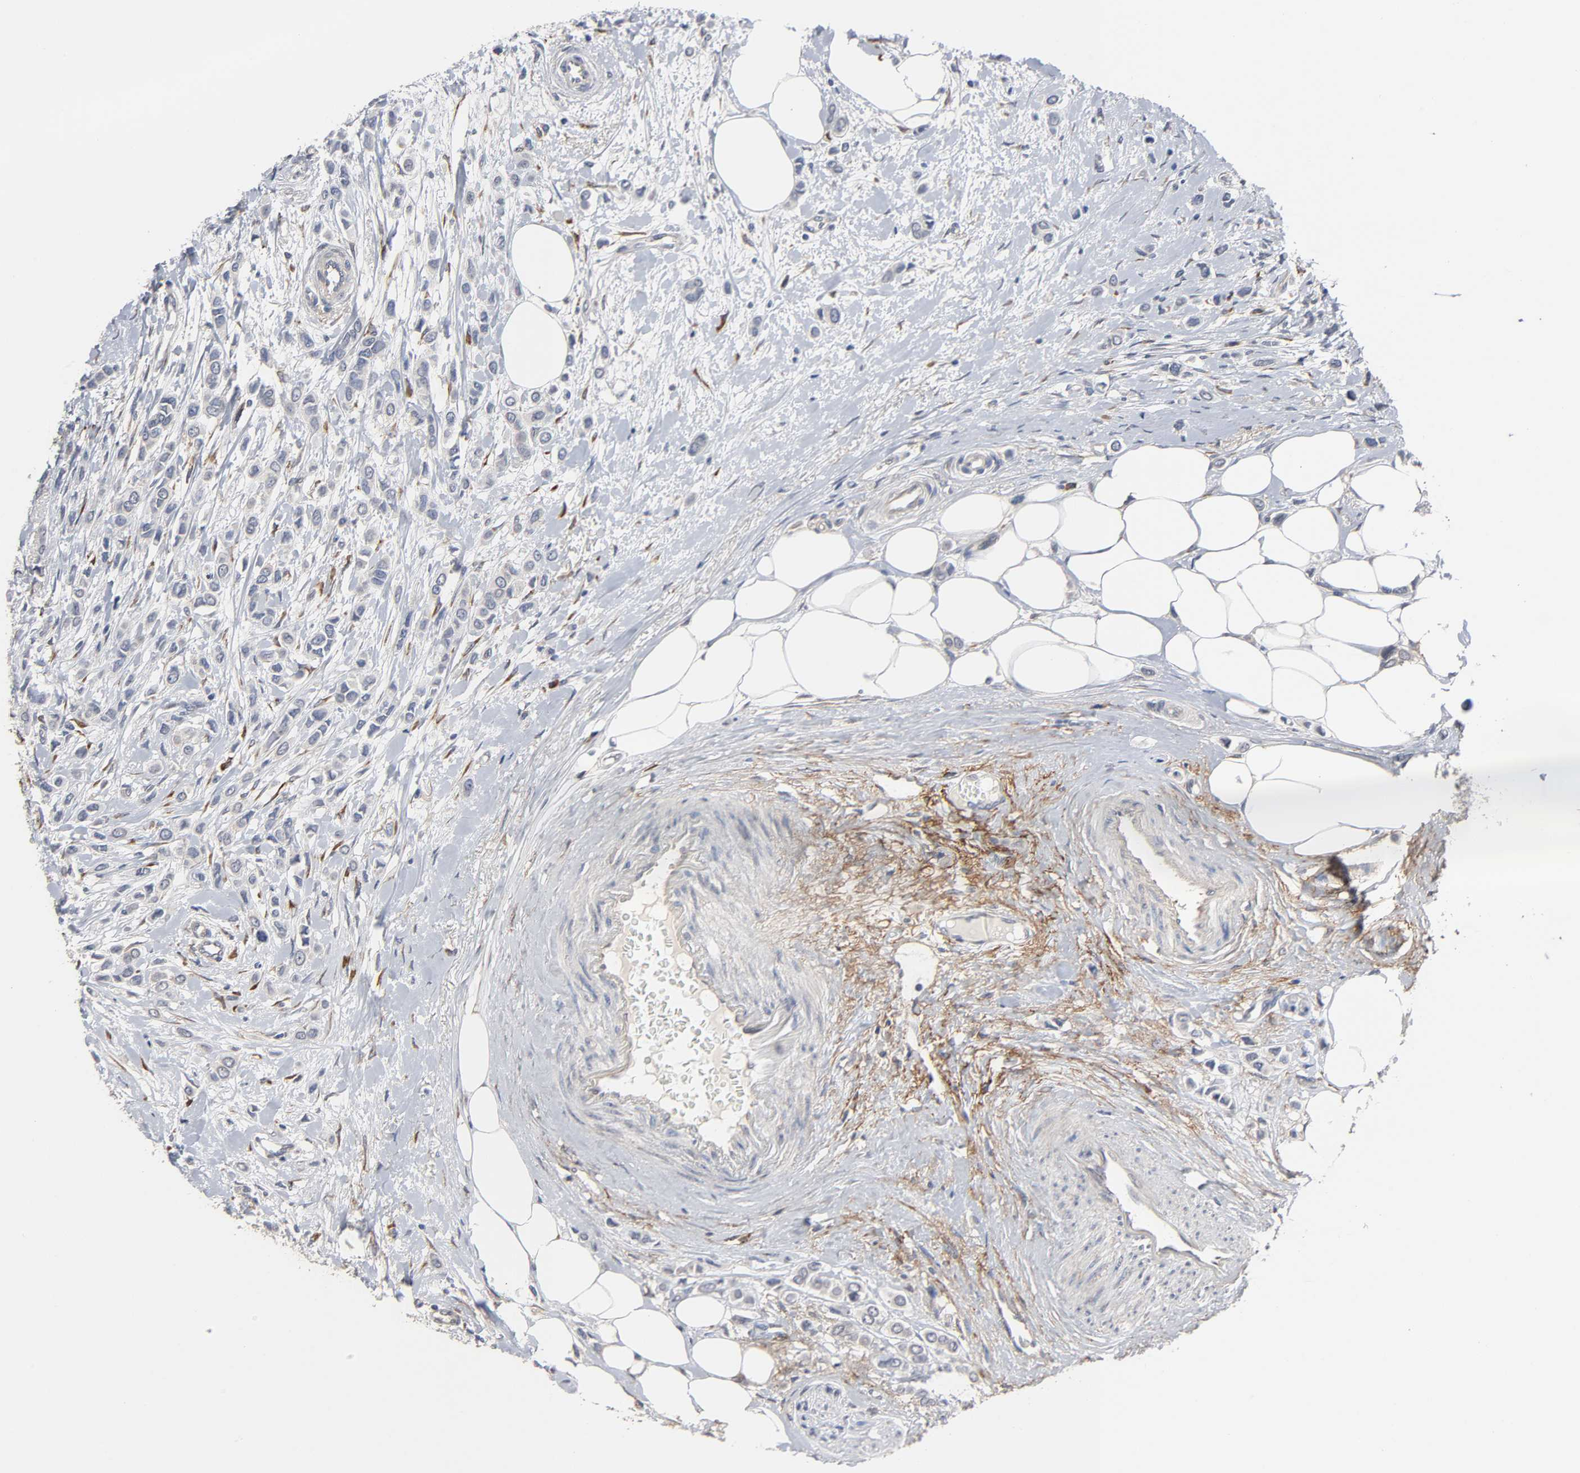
{"staining": {"intensity": "negative", "quantity": "none", "location": "none"}, "tissue": "breast cancer", "cell_type": "Tumor cells", "image_type": "cancer", "snomed": [{"axis": "morphology", "description": "Lobular carcinoma"}, {"axis": "topography", "description": "Breast"}], "caption": "Tumor cells show no significant protein staining in breast cancer (lobular carcinoma).", "gene": "HDLBP", "patient": {"sex": "female", "age": 51}}